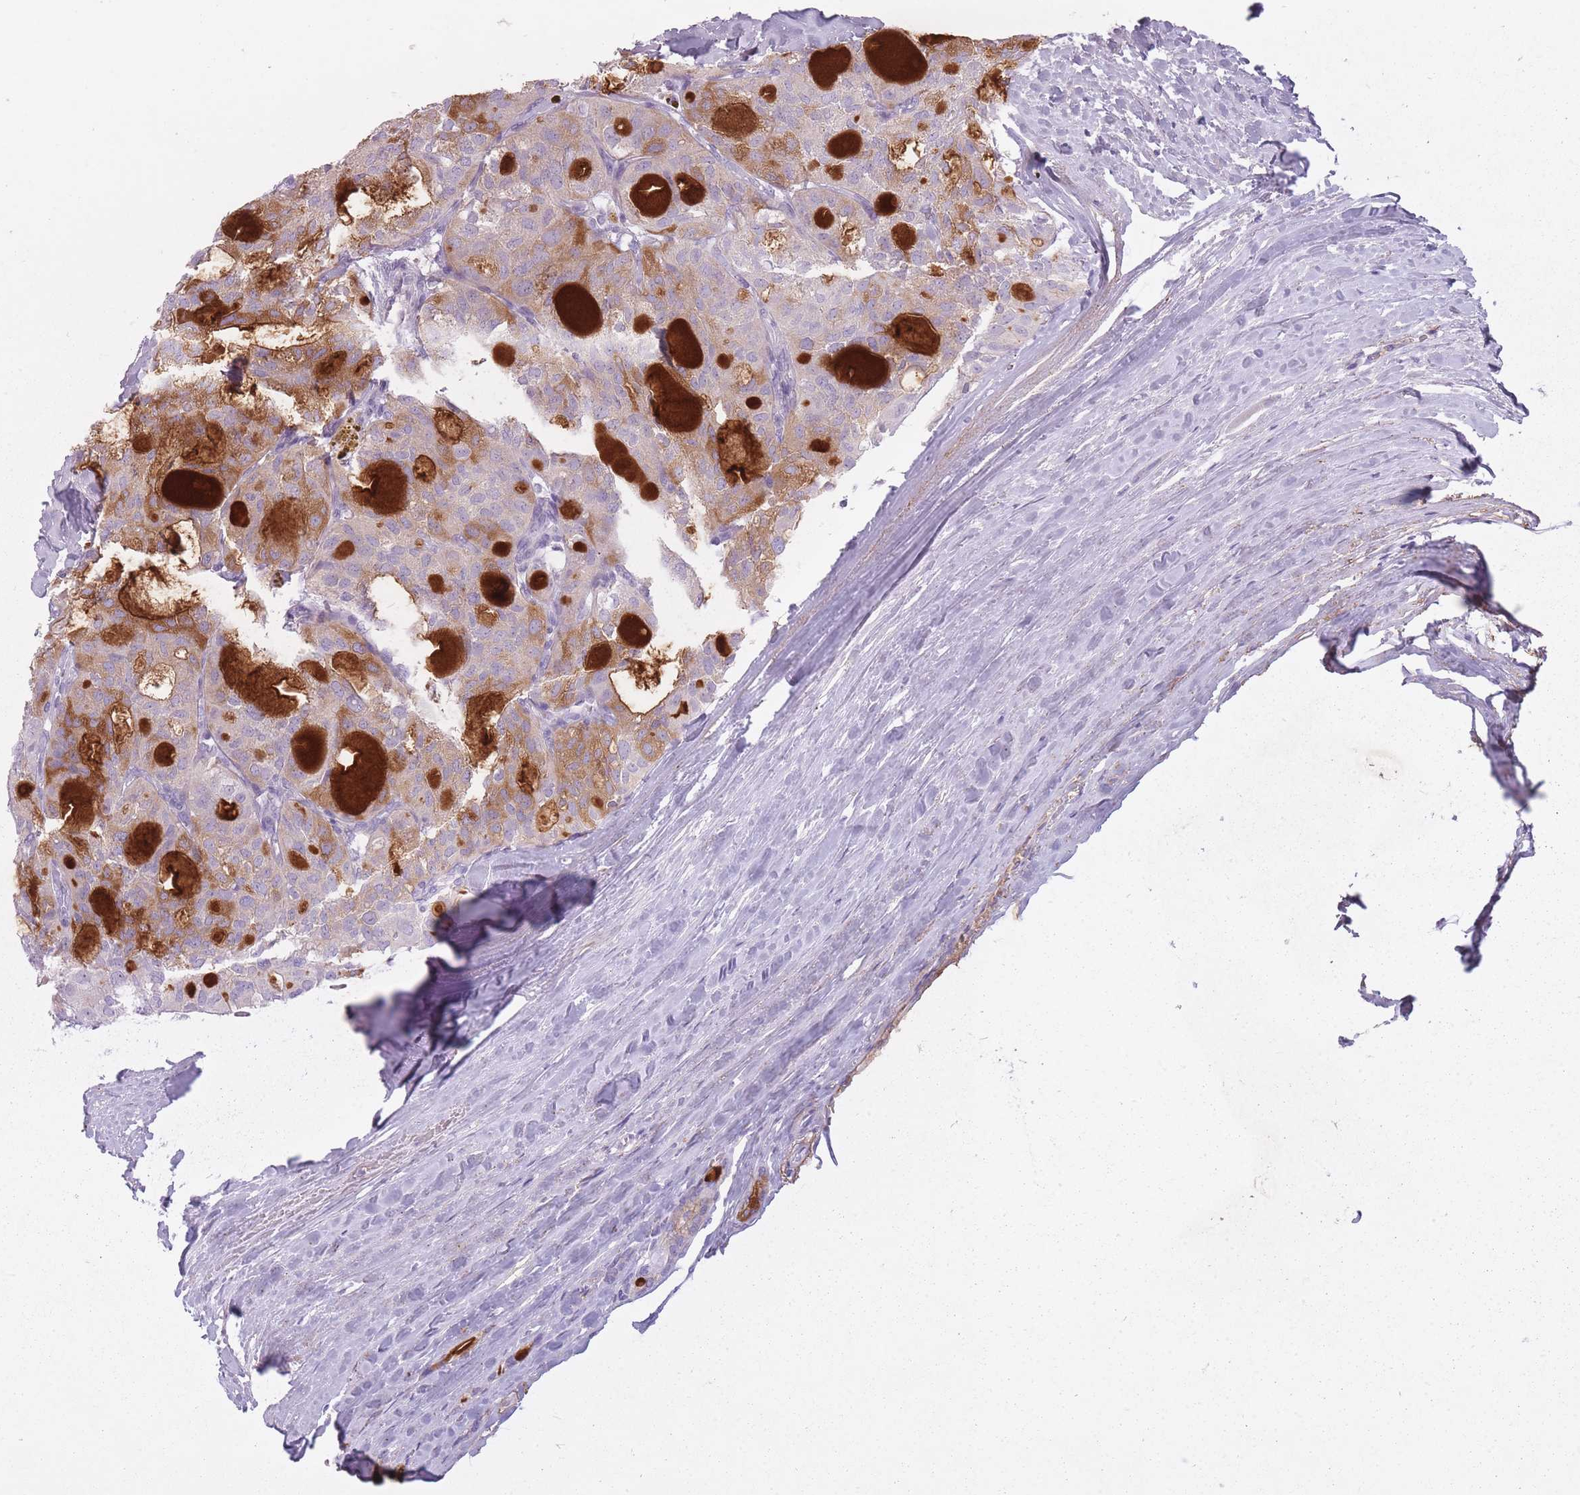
{"staining": {"intensity": "strong", "quantity": "<25%", "location": "cytoplasmic/membranous"}, "tissue": "thyroid cancer", "cell_type": "Tumor cells", "image_type": "cancer", "snomed": [{"axis": "morphology", "description": "Follicular adenoma carcinoma, NOS"}, {"axis": "topography", "description": "Thyroid gland"}], "caption": "Immunohistochemical staining of thyroid follicular adenoma carcinoma reveals medium levels of strong cytoplasmic/membranous positivity in about <25% of tumor cells.", "gene": "RFX4", "patient": {"sex": "male", "age": 75}}